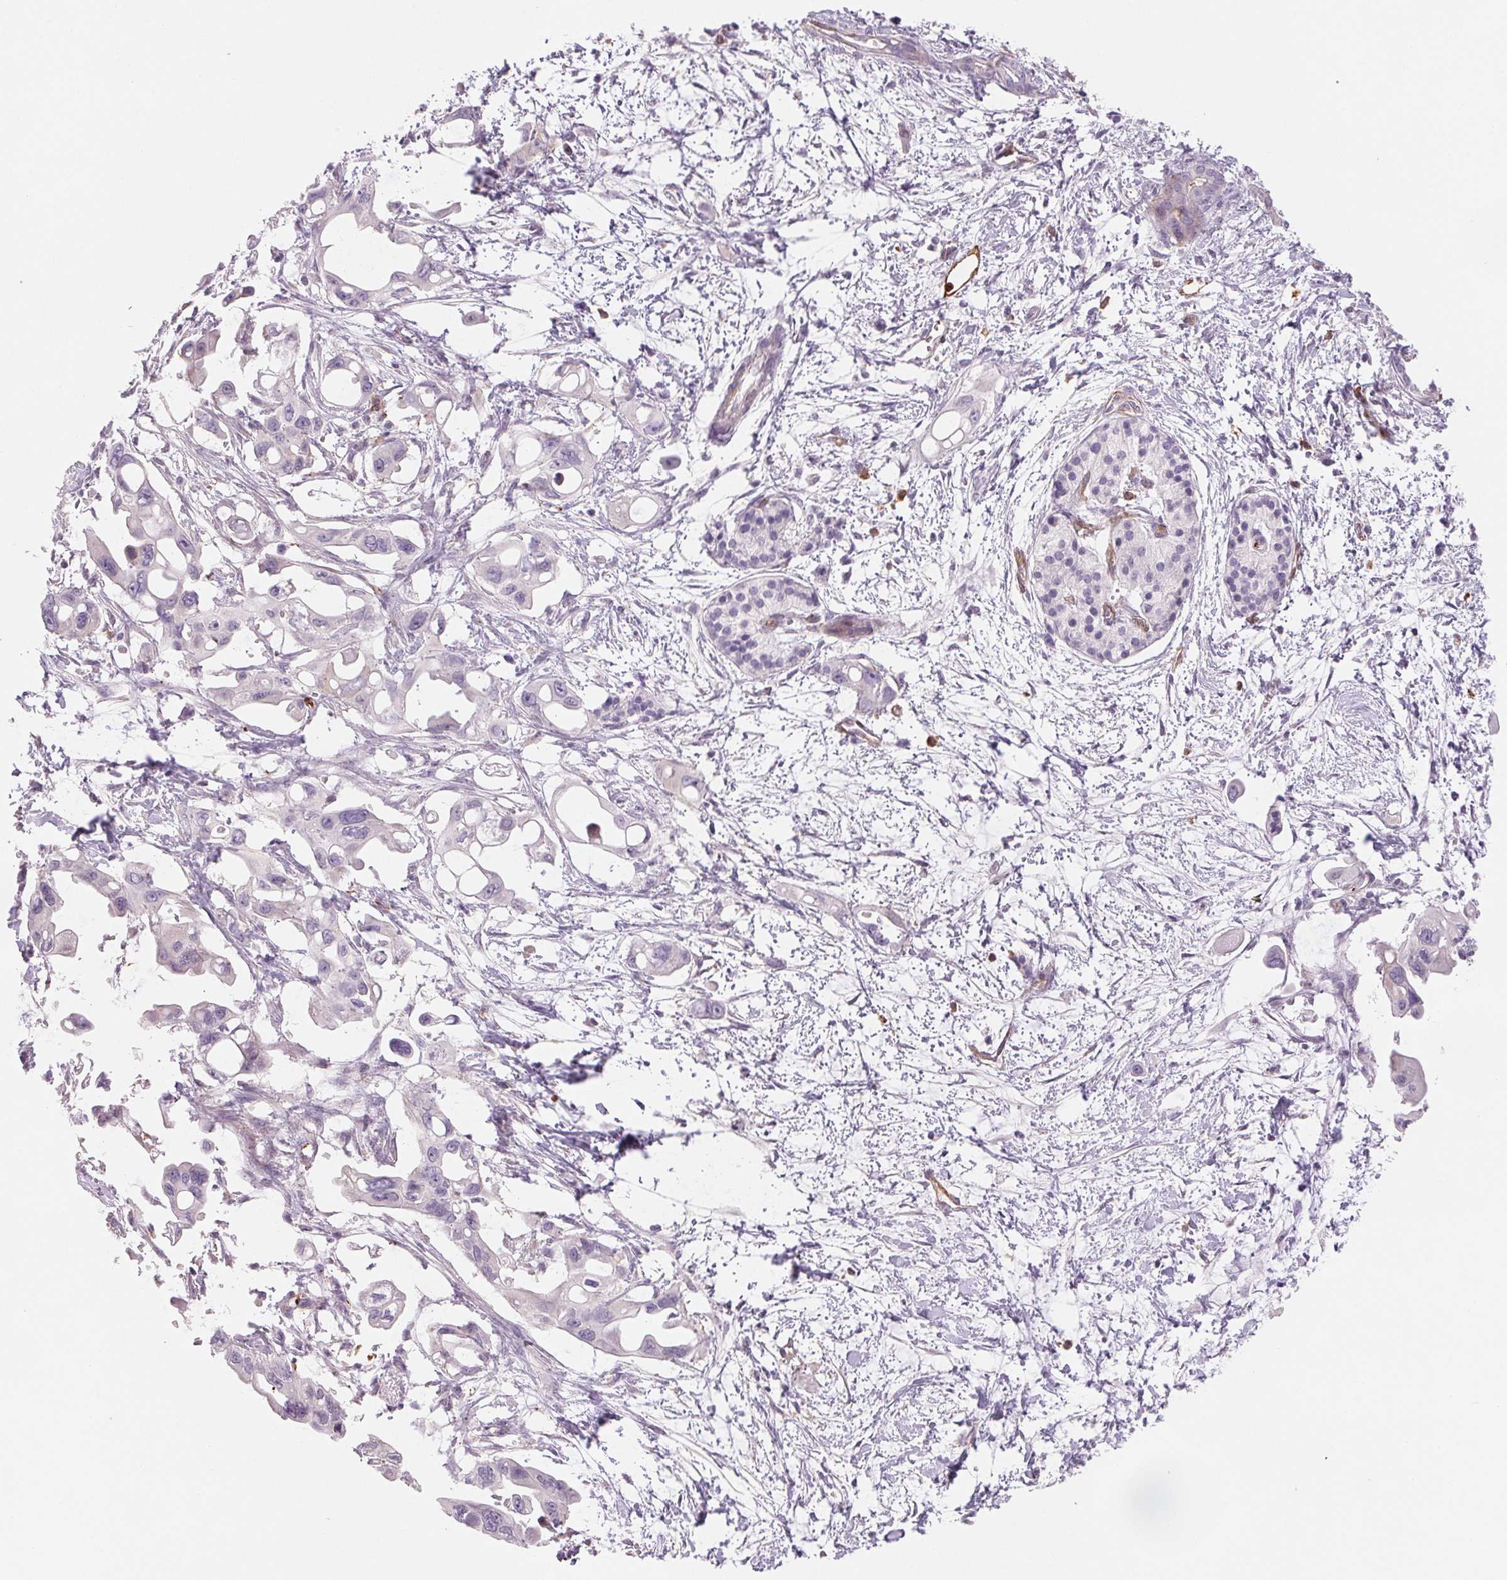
{"staining": {"intensity": "negative", "quantity": "none", "location": "none"}, "tissue": "pancreatic cancer", "cell_type": "Tumor cells", "image_type": "cancer", "snomed": [{"axis": "morphology", "description": "Adenocarcinoma, NOS"}, {"axis": "topography", "description": "Pancreas"}], "caption": "A histopathology image of human adenocarcinoma (pancreatic) is negative for staining in tumor cells.", "gene": "ANKRD13B", "patient": {"sex": "male", "age": 61}}